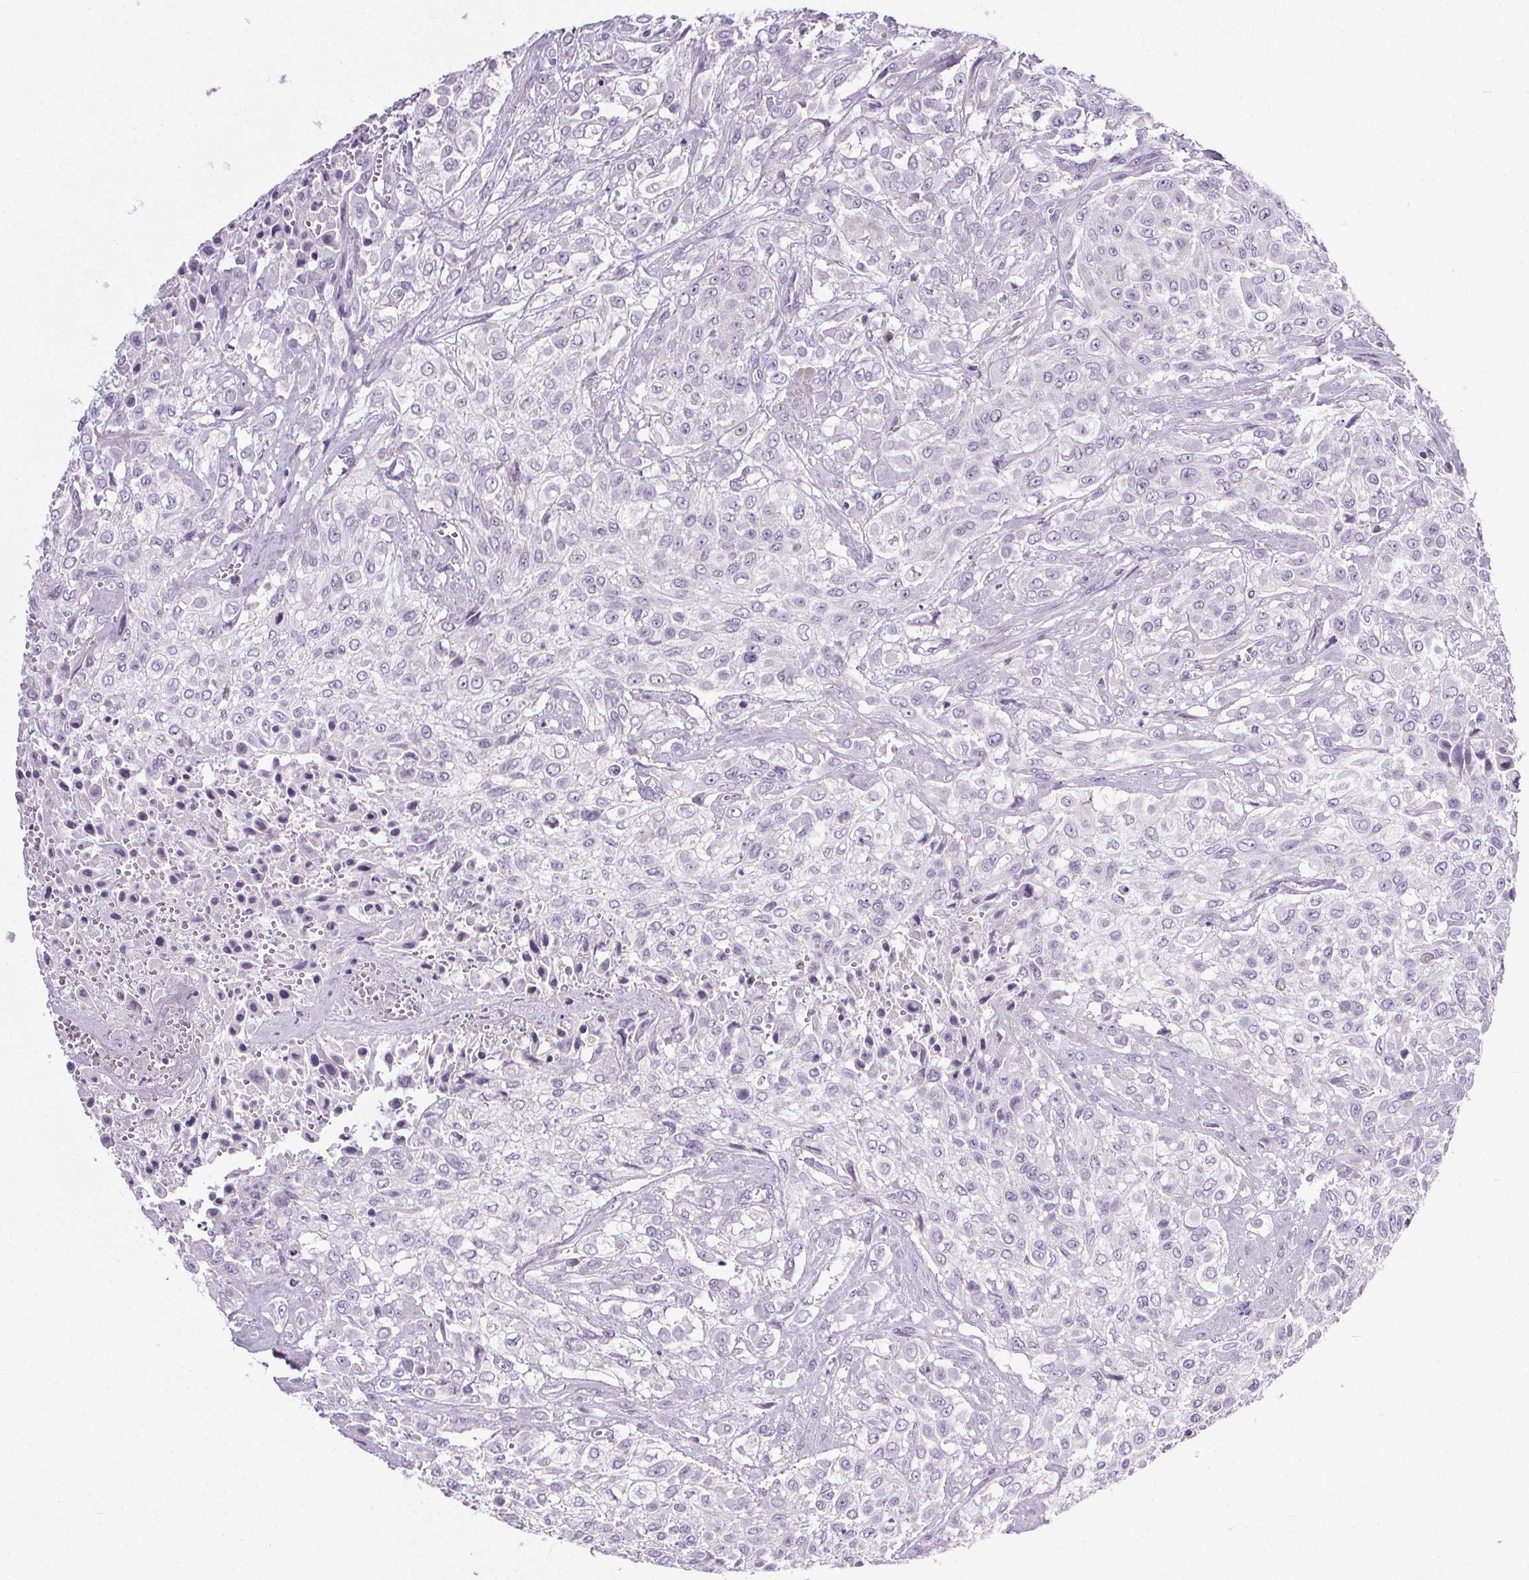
{"staining": {"intensity": "negative", "quantity": "none", "location": "none"}, "tissue": "urothelial cancer", "cell_type": "Tumor cells", "image_type": "cancer", "snomed": [{"axis": "morphology", "description": "Urothelial carcinoma, High grade"}, {"axis": "topography", "description": "Urinary bladder"}], "caption": "A high-resolution micrograph shows immunohistochemistry staining of urothelial cancer, which reveals no significant expression in tumor cells.", "gene": "ELAVL2", "patient": {"sex": "male", "age": 57}}